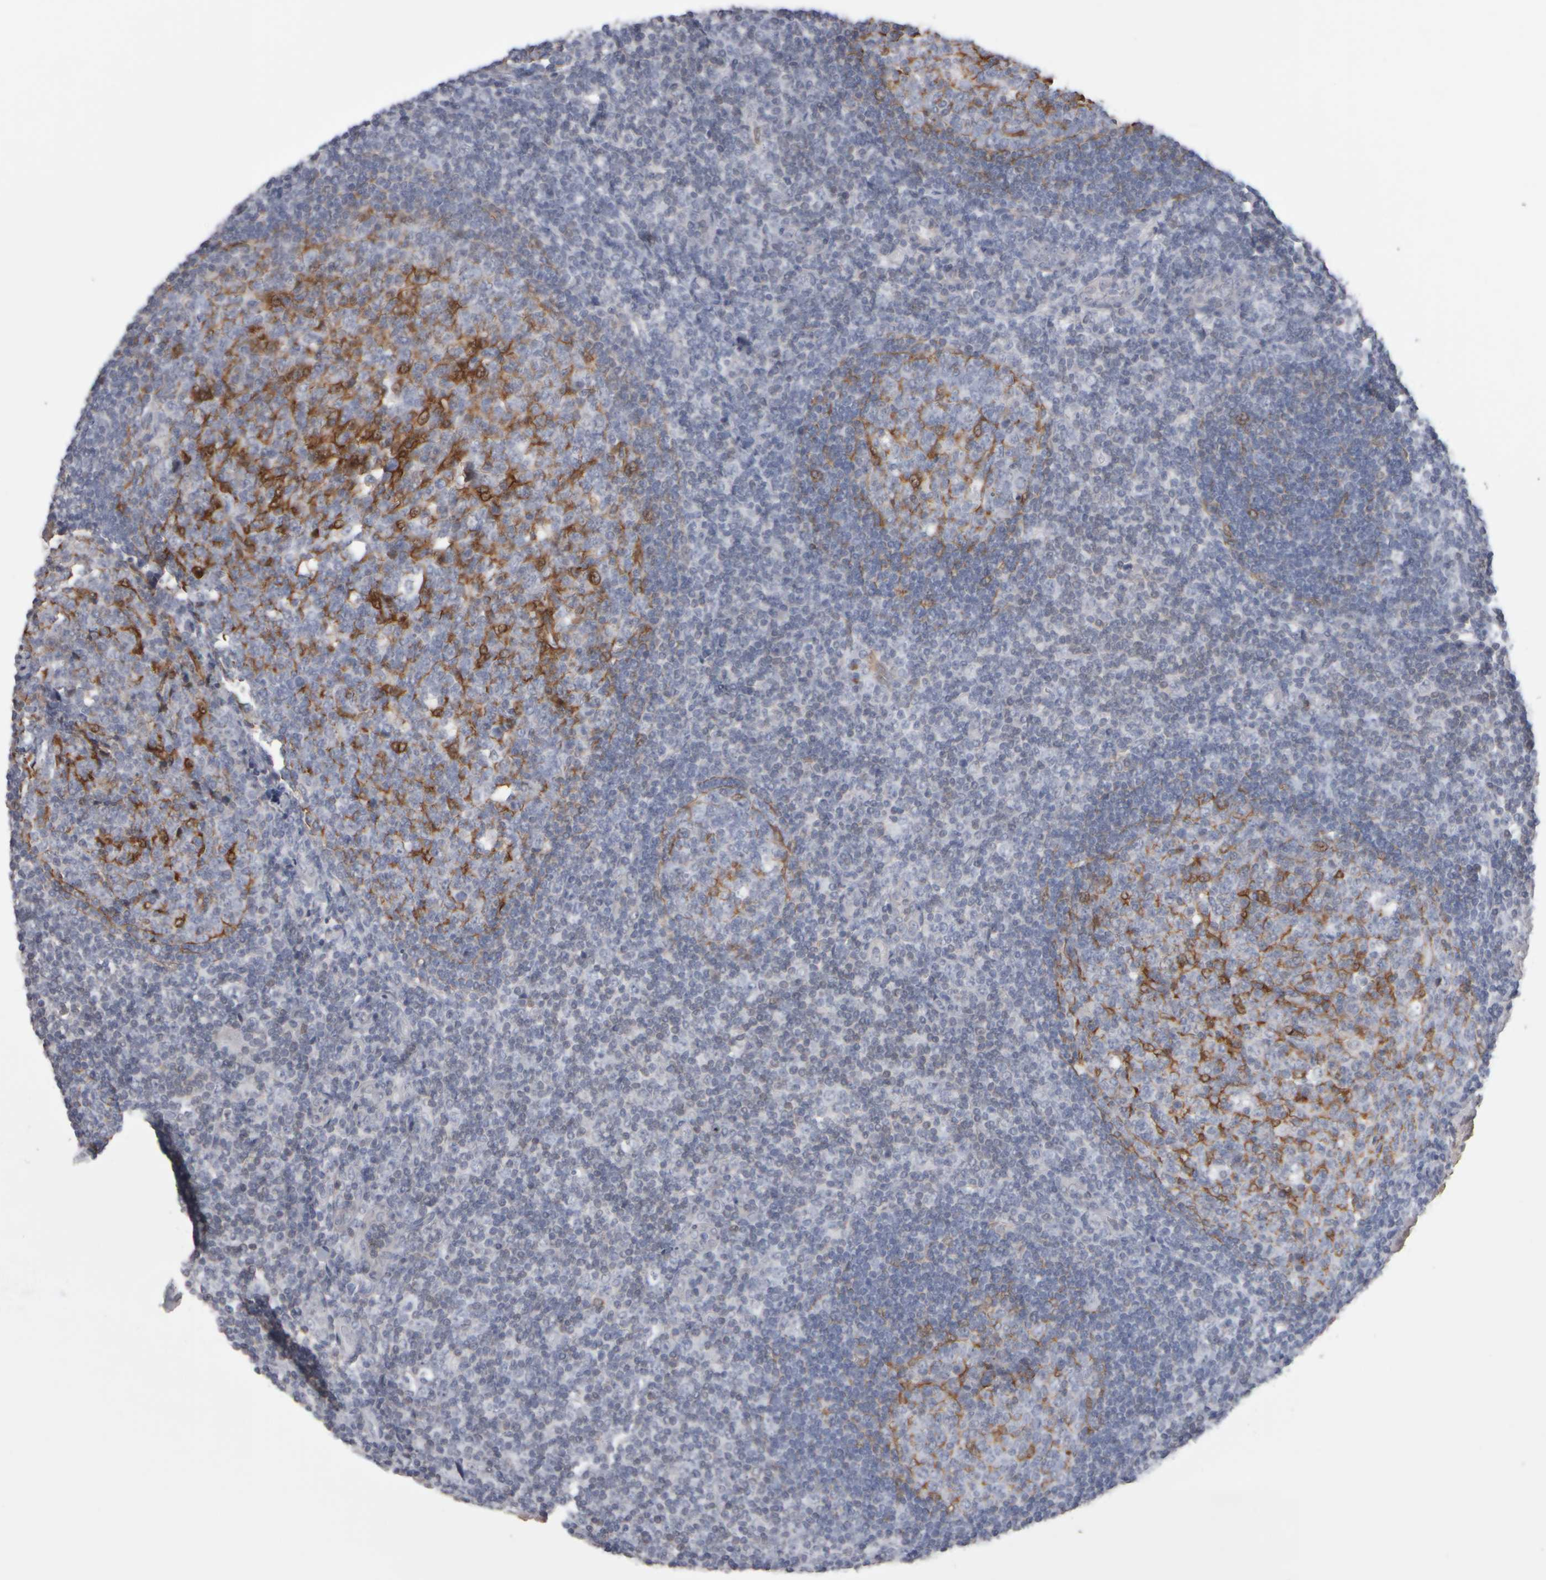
{"staining": {"intensity": "strong", "quantity": "<25%", "location": "cytoplasmic/membranous"}, "tissue": "tonsil", "cell_type": "Germinal center cells", "image_type": "normal", "snomed": [{"axis": "morphology", "description": "Normal tissue, NOS"}, {"axis": "topography", "description": "Tonsil"}], "caption": "Immunohistochemical staining of benign tonsil shows <25% levels of strong cytoplasmic/membranous protein expression in approximately <25% of germinal center cells.", "gene": "EPHX2", "patient": {"sex": "male", "age": 37}}